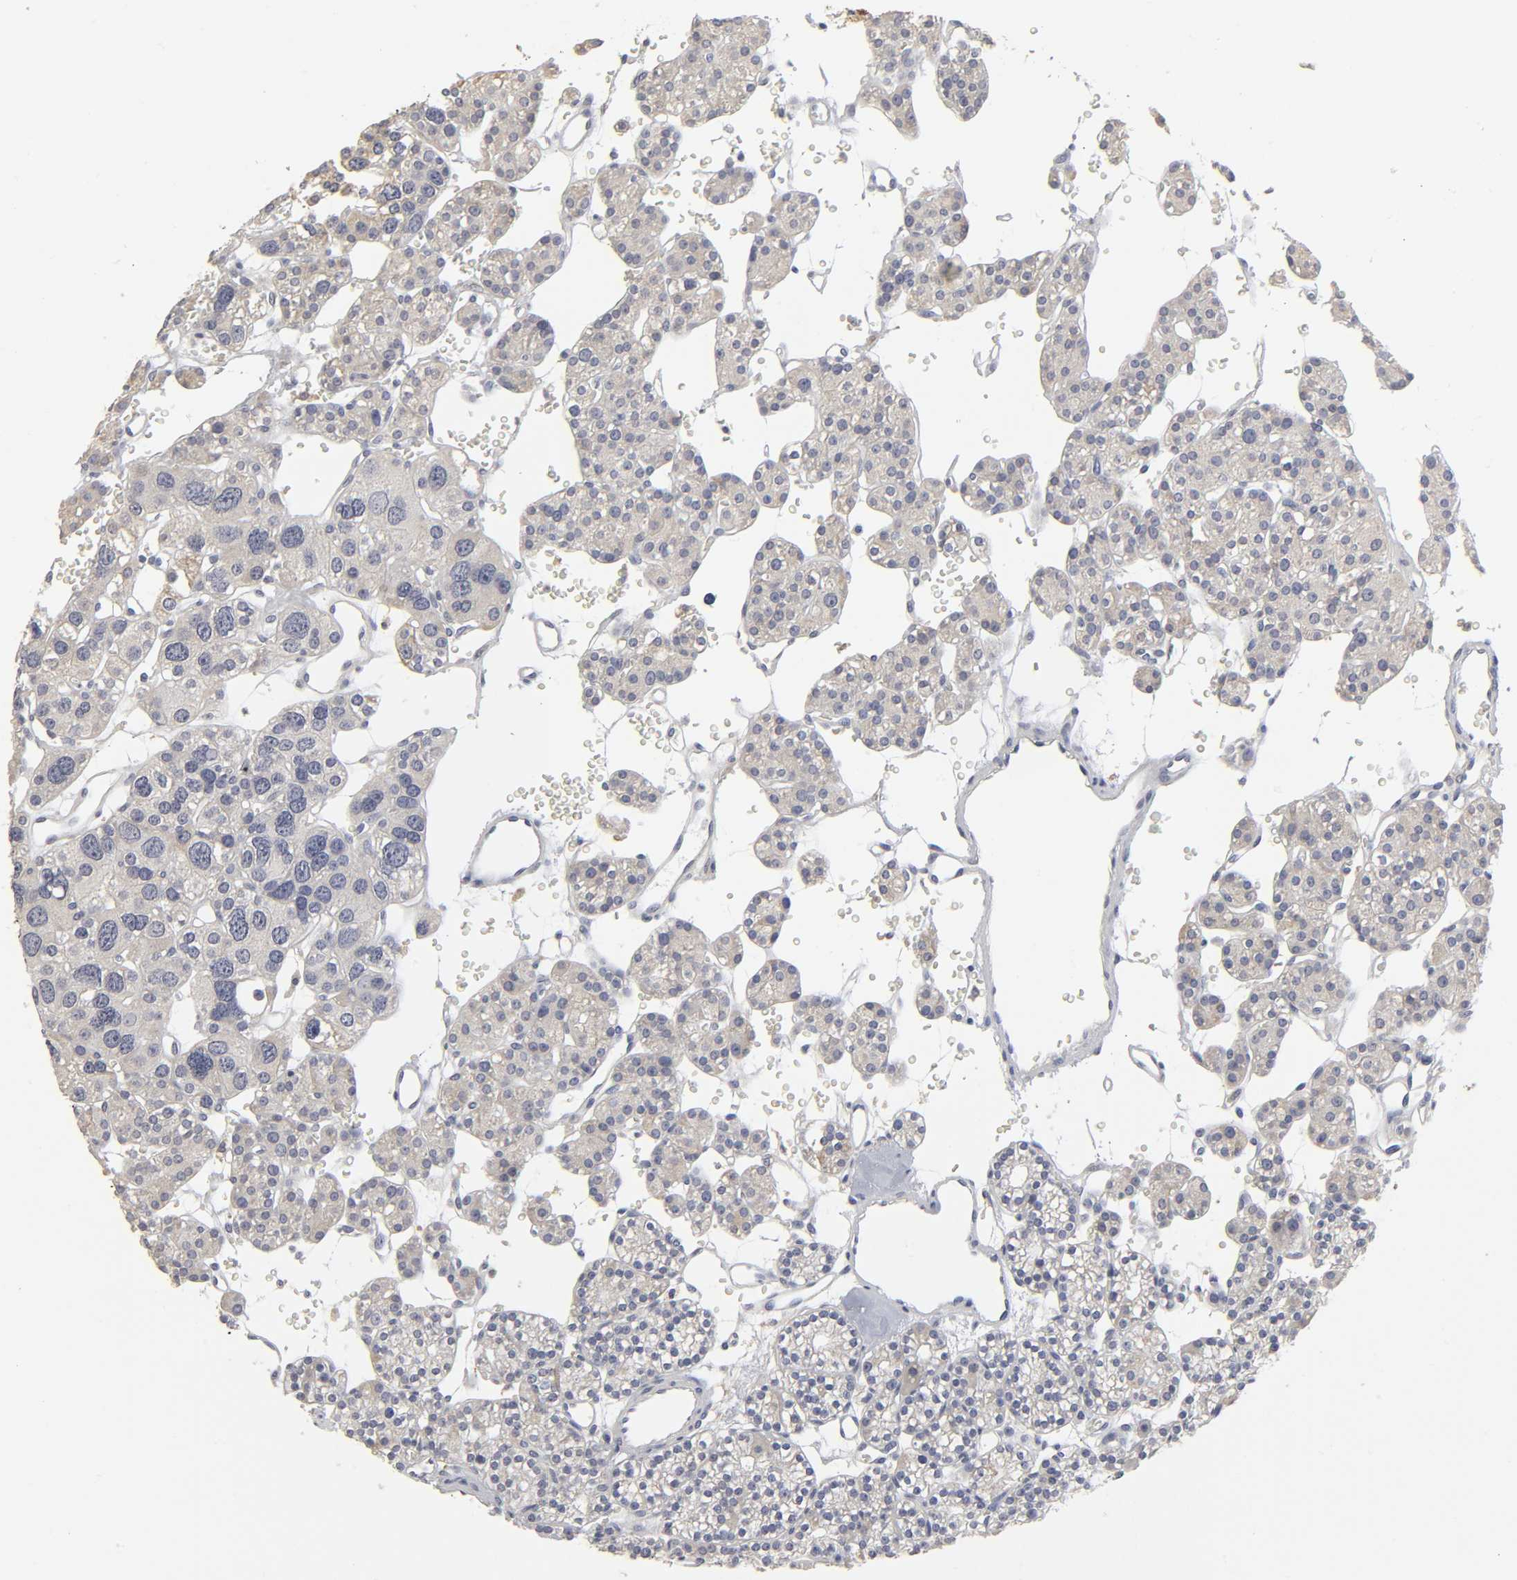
{"staining": {"intensity": "negative", "quantity": "none", "location": "none"}, "tissue": "parathyroid gland", "cell_type": "Glandular cells", "image_type": "normal", "snomed": [{"axis": "morphology", "description": "Normal tissue, NOS"}, {"axis": "topography", "description": "Parathyroid gland"}], "caption": "IHC photomicrograph of normal parathyroid gland: parathyroid gland stained with DAB (3,3'-diaminobenzidine) displays no significant protein expression in glandular cells. The staining was performed using DAB to visualize the protein expression in brown, while the nuclei were stained in blue with hematoxylin (Magnification: 20x).", "gene": "LRP1", "patient": {"sex": "female", "age": 64}}